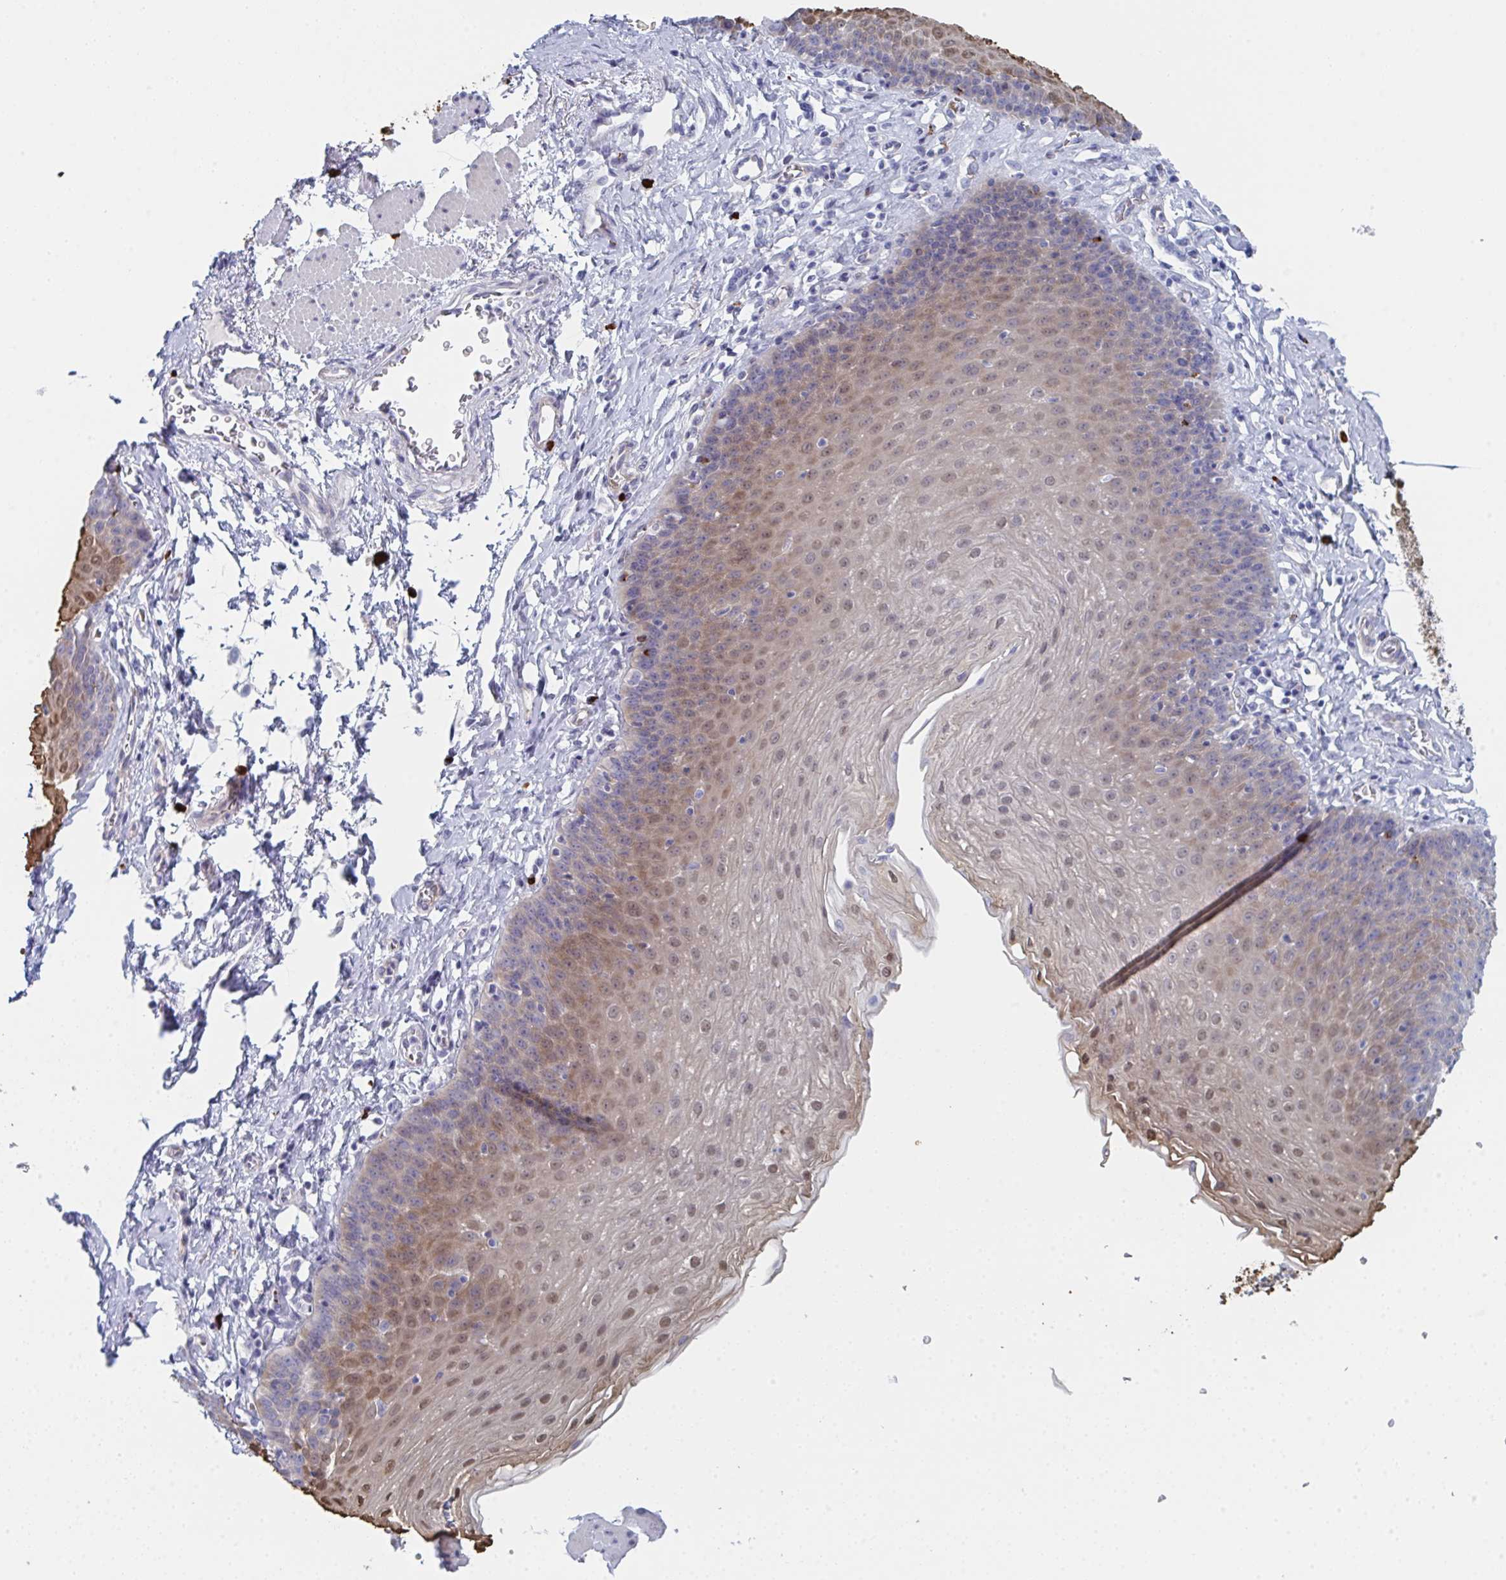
{"staining": {"intensity": "moderate", "quantity": "<25%", "location": "cytoplasmic/membranous,nuclear"}, "tissue": "esophagus", "cell_type": "Squamous epithelial cells", "image_type": "normal", "snomed": [{"axis": "morphology", "description": "Normal tissue, NOS"}, {"axis": "topography", "description": "Esophagus"}], "caption": "The image demonstrates staining of unremarkable esophagus, revealing moderate cytoplasmic/membranous,nuclear protein positivity (brown color) within squamous epithelial cells. The staining was performed using DAB to visualize the protein expression in brown, while the nuclei were stained in blue with hematoxylin (Magnification: 20x).", "gene": "ZNF684", "patient": {"sex": "female", "age": 81}}